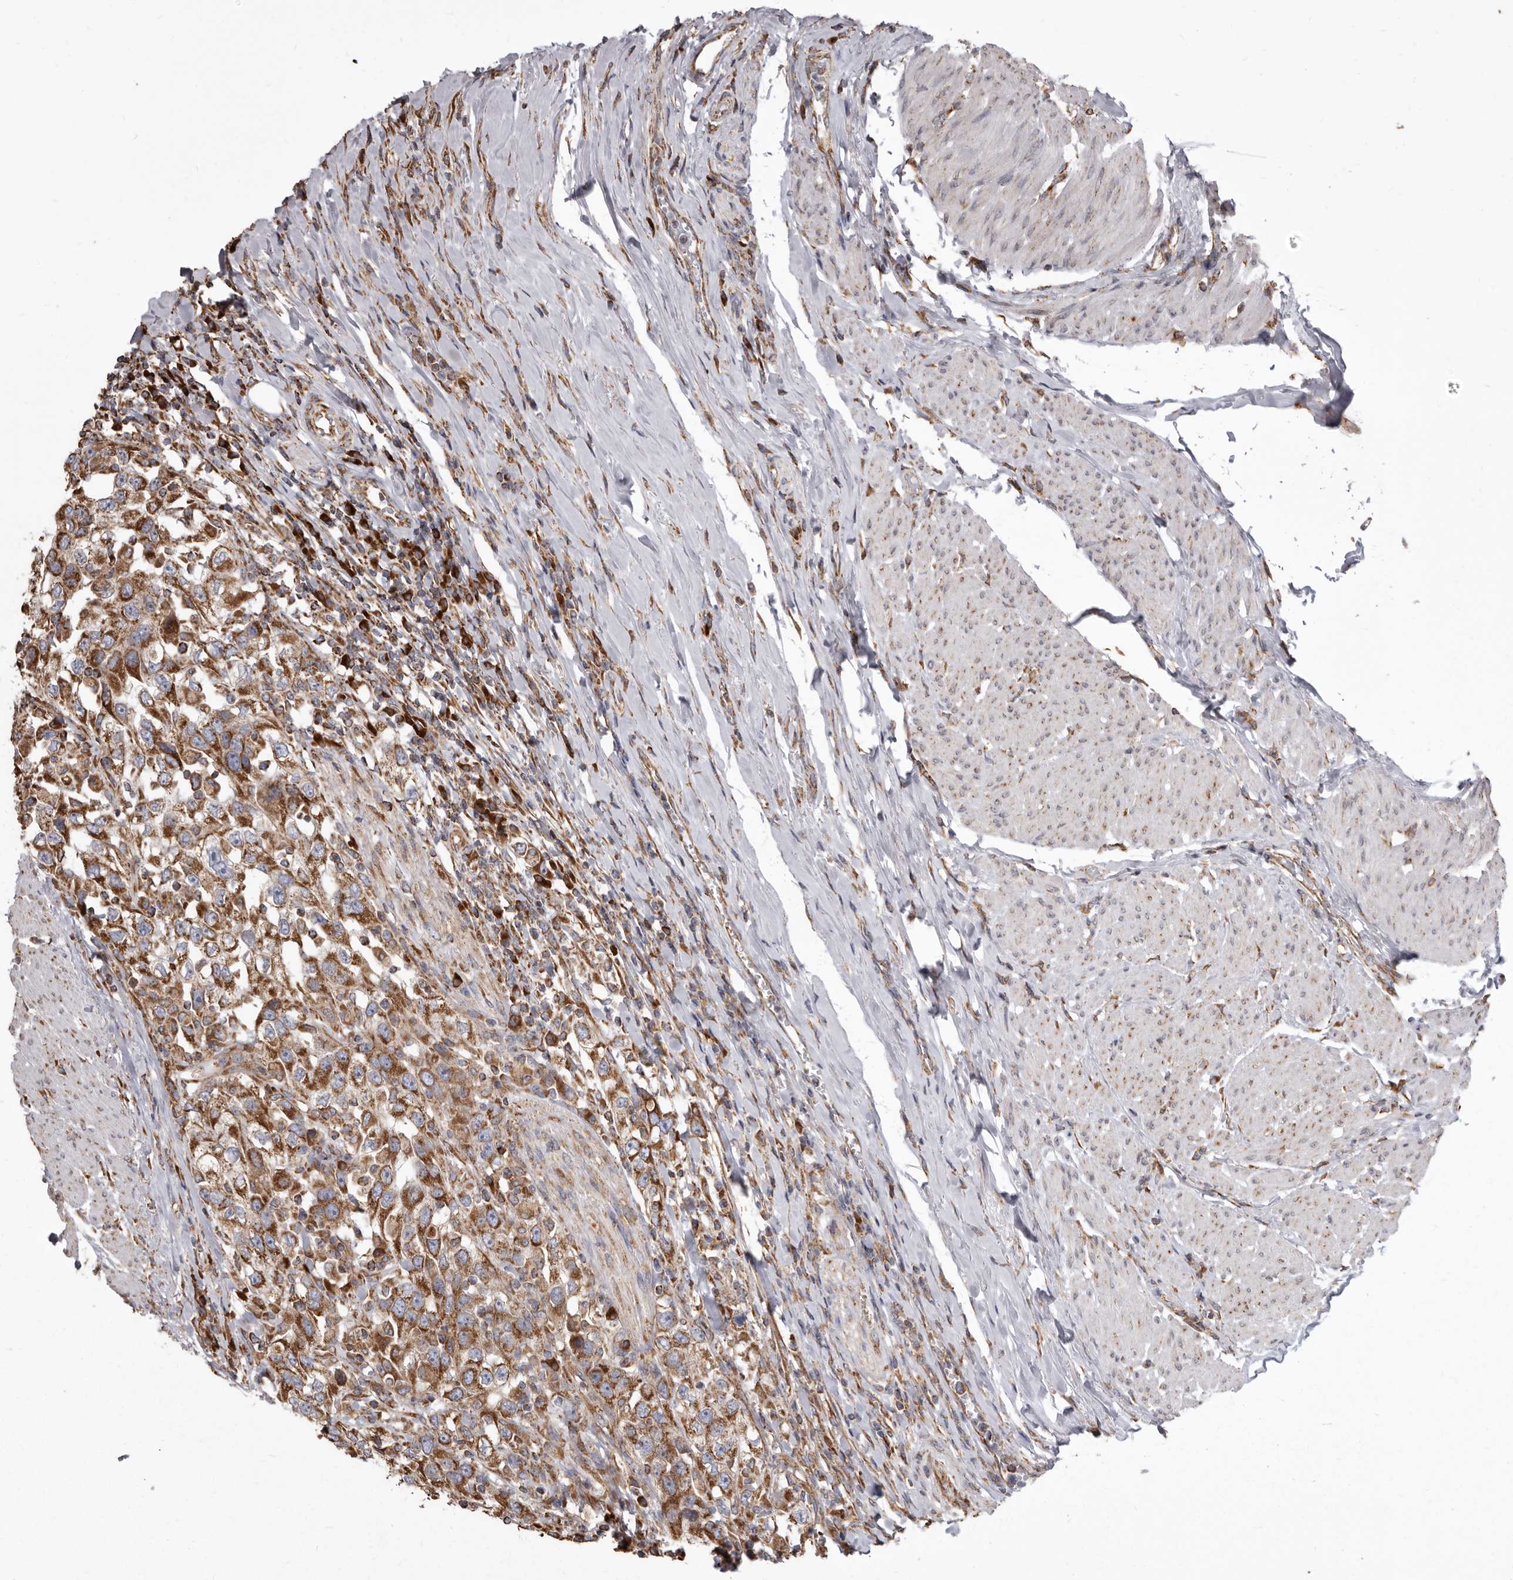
{"staining": {"intensity": "moderate", "quantity": ">75%", "location": "cytoplasmic/membranous"}, "tissue": "urothelial cancer", "cell_type": "Tumor cells", "image_type": "cancer", "snomed": [{"axis": "morphology", "description": "Urothelial carcinoma, High grade"}, {"axis": "topography", "description": "Urinary bladder"}], "caption": "Urothelial carcinoma (high-grade) tissue exhibits moderate cytoplasmic/membranous positivity in approximately >75% of tumor cells, visualized by immunohistochemistry.", "gene": "CDK5RAP3", "patient": {"sex": "female", "age": 80}}